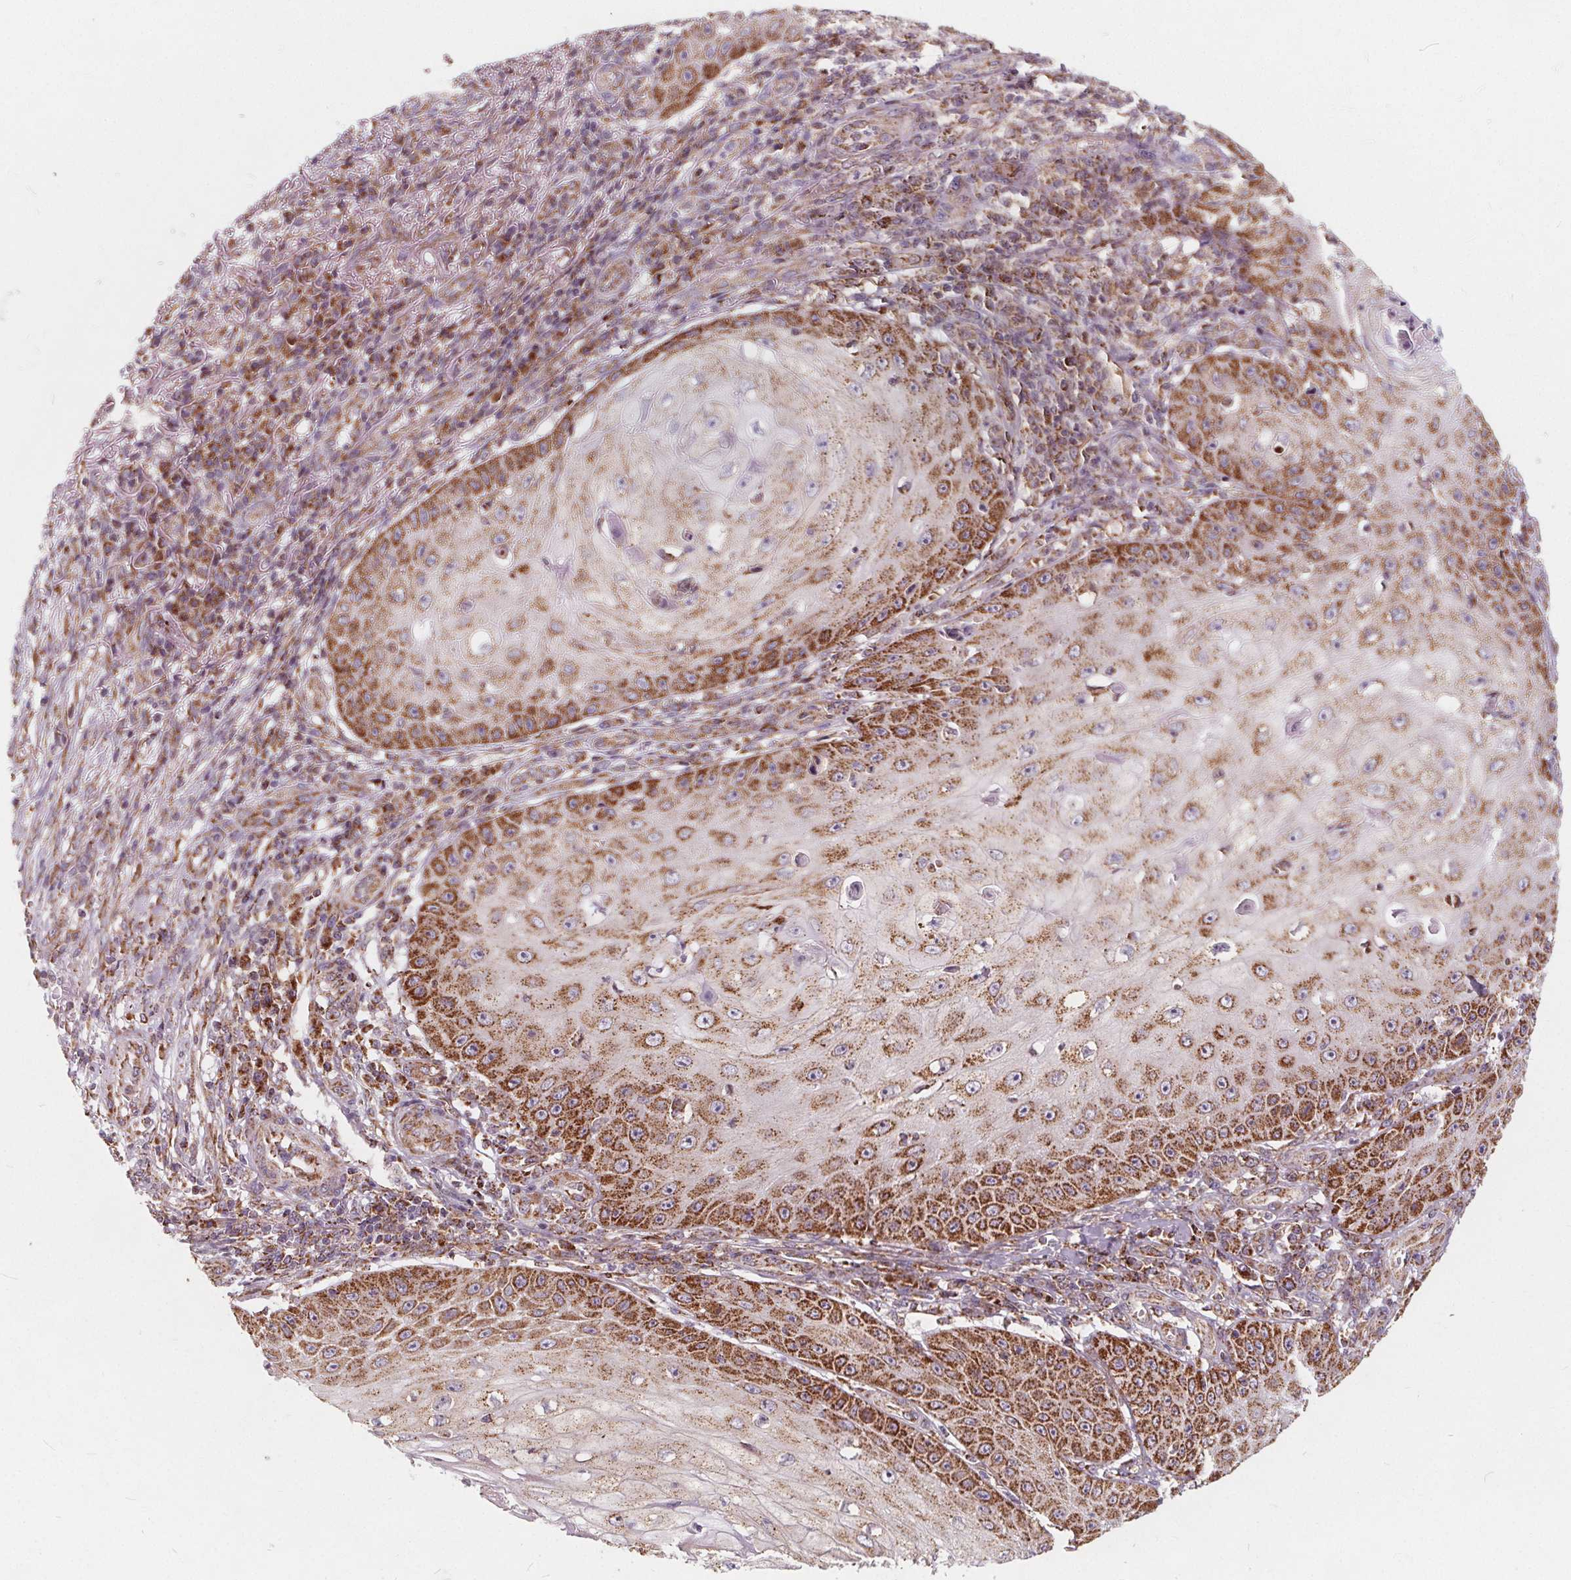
{"staining": {"intensity": "moderate", "quantity": ">75%", "location": "cytoplasmic/membranous"}, "tissue": "skin cancer", "cell_type": "Tumor cells", "image_type": "cancer", "snomed": [{"axis": "morphology", "description": "Squamous cell carcinoma, NOS"}, {"axis": "topography", "description": "Skin"}], "caption": "Skin squamous cell carcinoma stained with DAB (3,3'-diaminobenzidine) immunohistochemistry (IHC) demonstrates medium levels of moderate cytoplasmic/membranous positivity in approximately >75% of tumor cells. The staining is performed using DAB brown chromogen to label protein expression. The nuclei are counter-stained blue using hematoxylin.", "gene": "PLSCR3", "patient": {"sex": "male", "age": 70}}